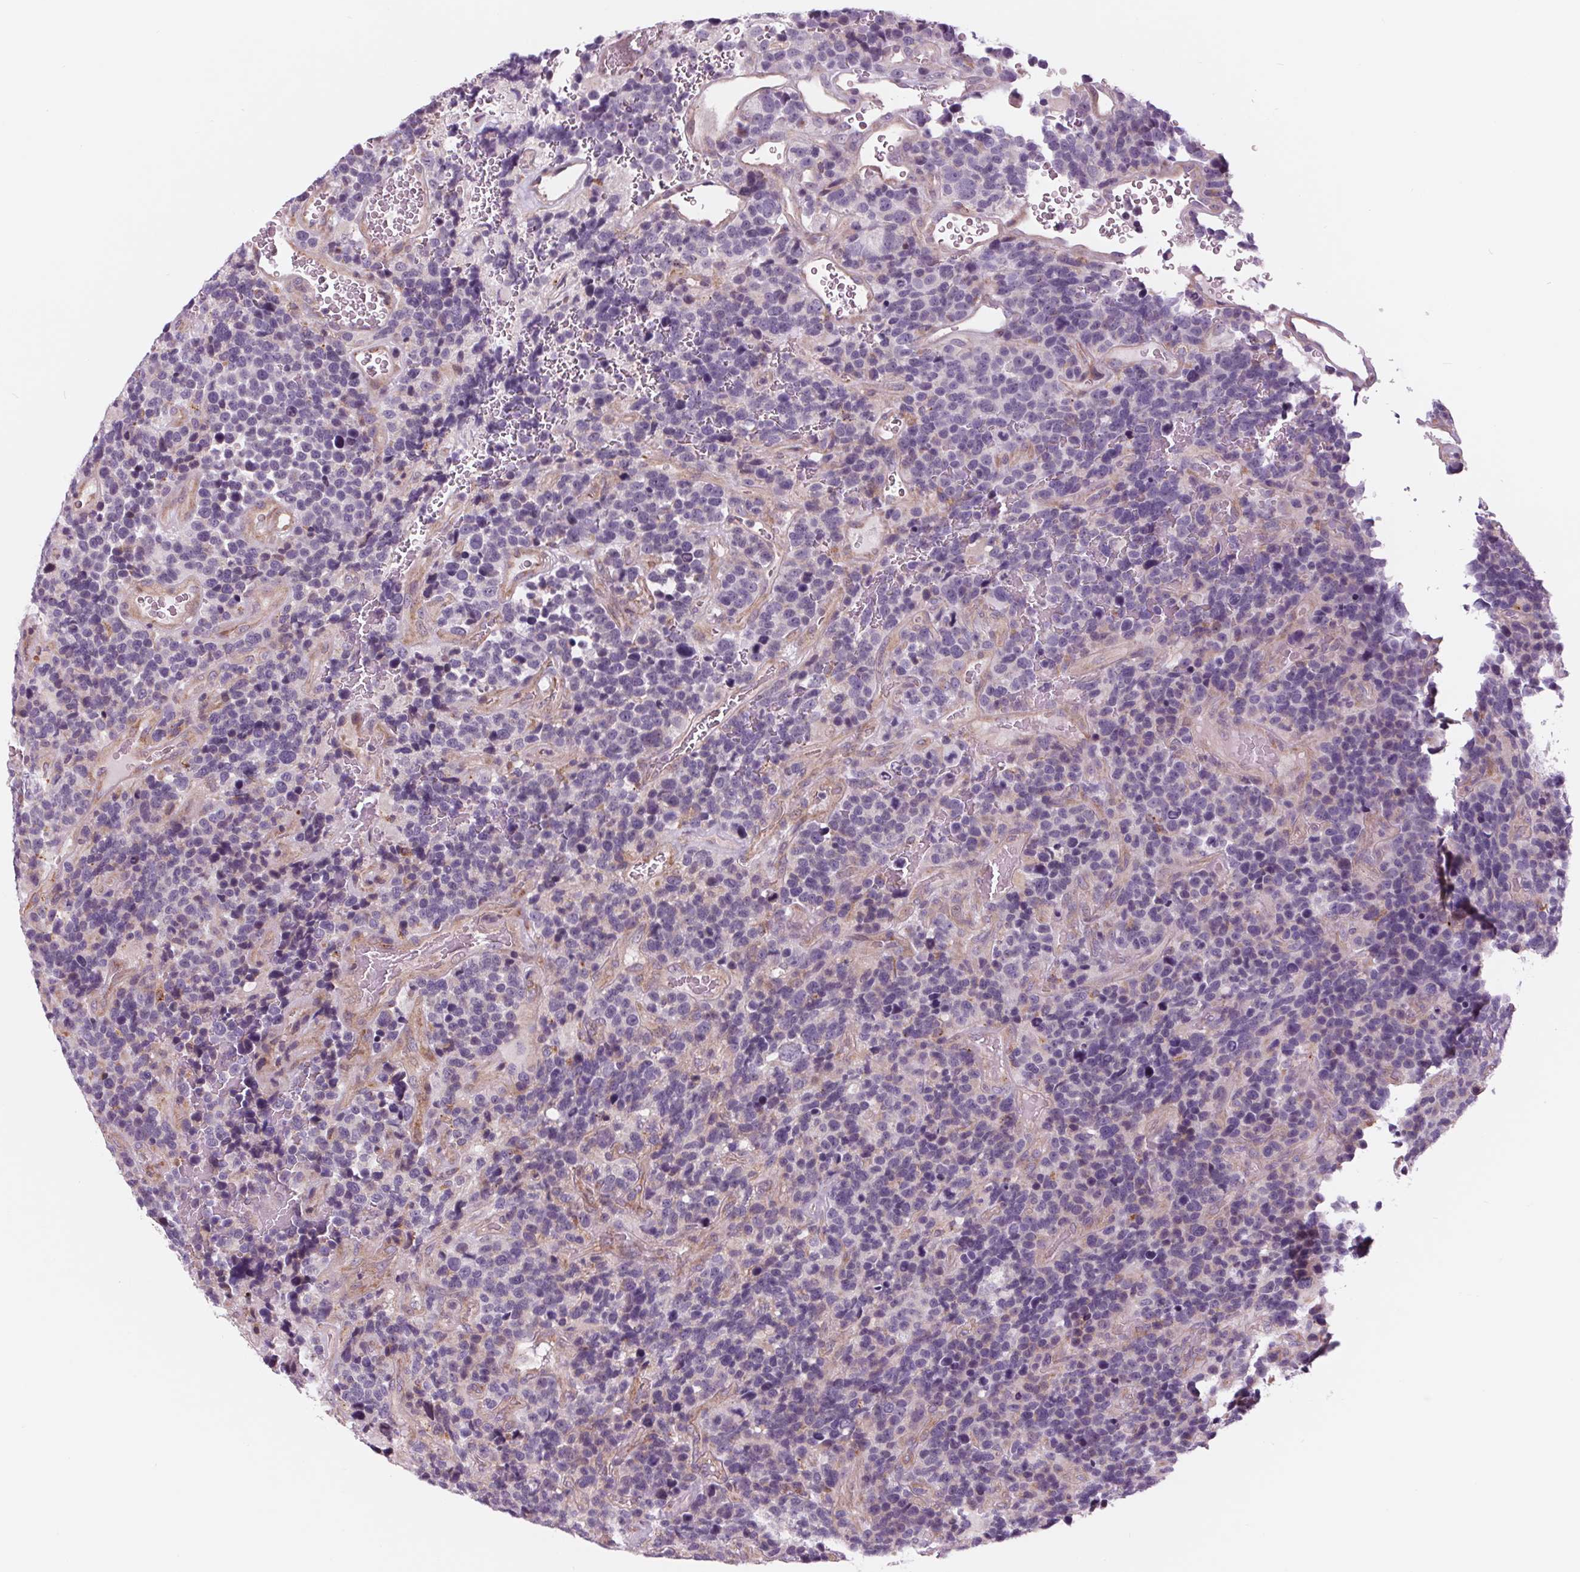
{"staining": {"intensity": "negative", "quantity": "none", "location": "none"}, "tissue": "glioma", "cell_type": "Tumor cells", "image_type": "cancer", "snomed": [{"axis": "morphology", "description": "Glioma, malignant, High grade"}, {"axis": "topography", "description": "Brain"}], "caption": "Immunohistochemistry (IHC) micrograph of neoplastic tissue: human glioma stained with DAB shows no significant protein staining in tumor cells. The staining is performed using DAB brown chromogen with nuclei counter-stained in using hematoxylin.", "gene": "SAMD5", "patient": {"sex": "male", "age": 33}}